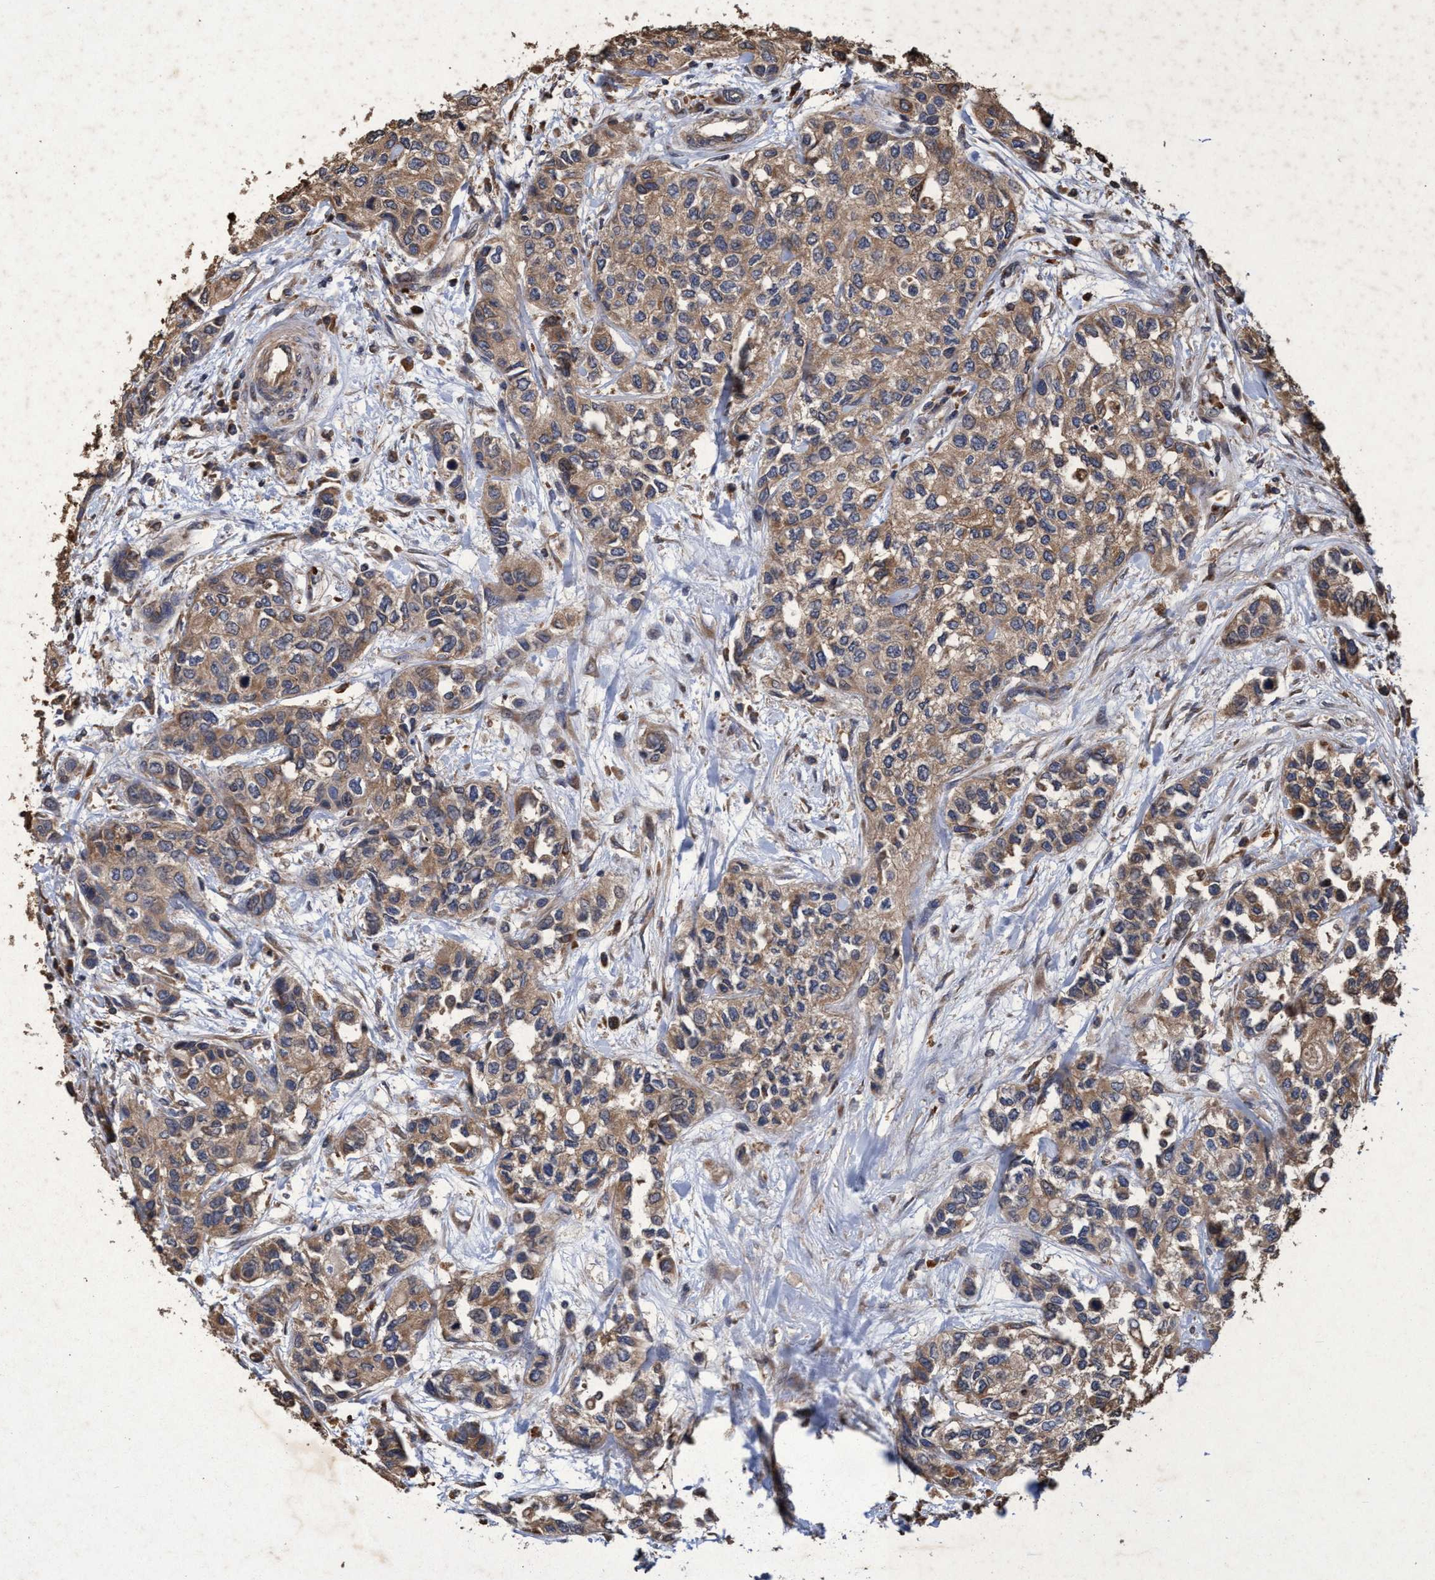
{"staining": {"intensity": "weak", "quantity": ">75%", "location": "cytoplasmic/membranous"}, "tissue": "urothelial cancer", "cell_type": "Tumor cells", "image_type": "cancer", "snomed": [{"axis": "morphology", "description": "Urothelial carcinoma, High grade"}, {"axis": "topography", "description": "Urinary bladder"}], "caption": "This image shows immunohistochemistry (IHC) staining of human urothelial carcinoma (high-grade), with low weak cytoplasmic/membranous positivity in approximately >75% of tumor cells.", "gene": "CHMP6", "patient": {"sex": "female", "age": 56}}